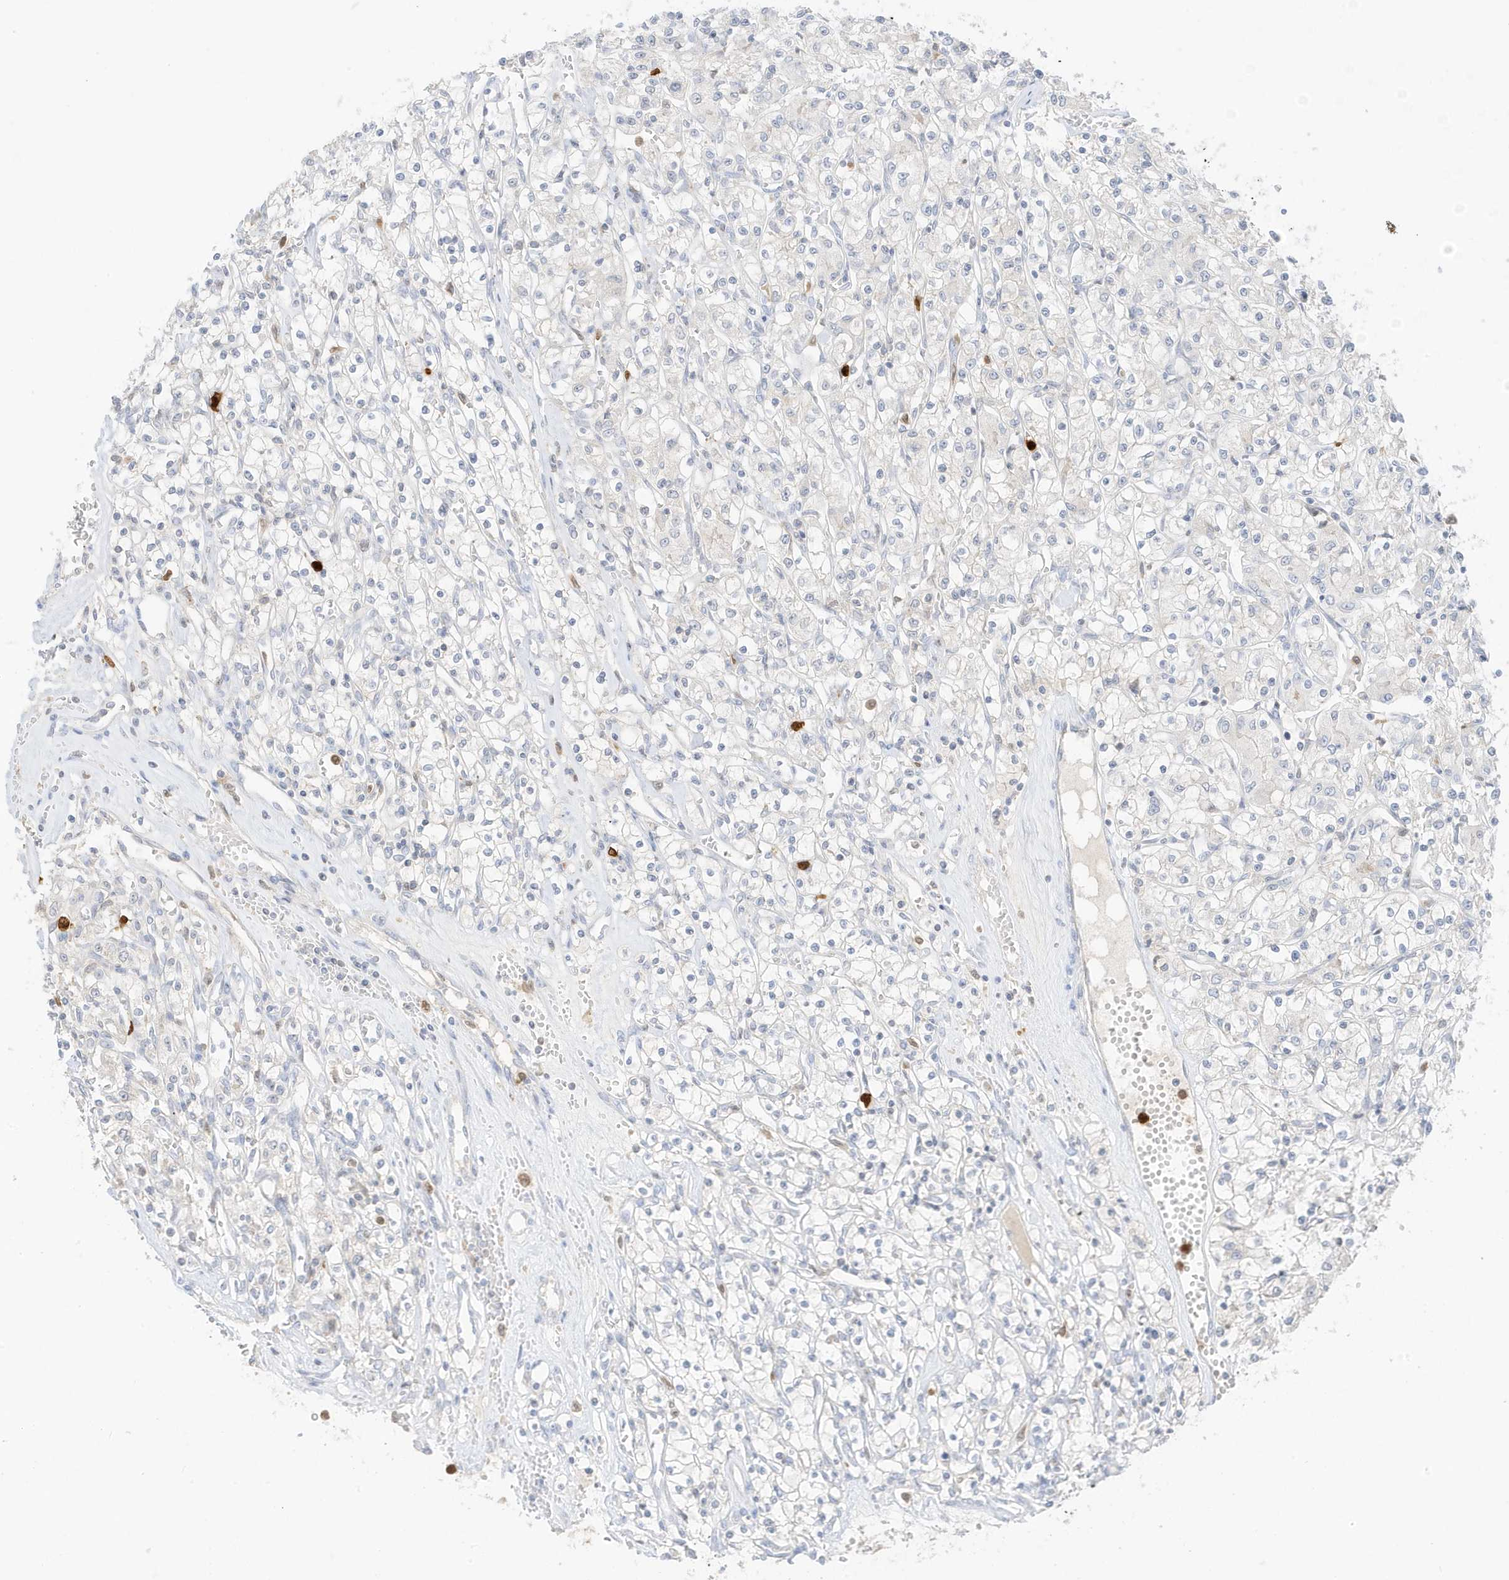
{"staining": {"intensity": "negative", "quantity": "none", "location": "none"}, "tissue": "renal cancer", "cell_type": "Tumor cells", "image_type": "cancer", "snomed": [{"axis": "morphology", "description": "Adenocarcinoma, NOS"}, {"axis": "topography", "description": "Kidney"}], "caption": "IHC of adenocarcinoma (renal) demonstrates no staining in tumor cells.", "gene": "GCA", "patient": {"sex": "female", "age": 59}}